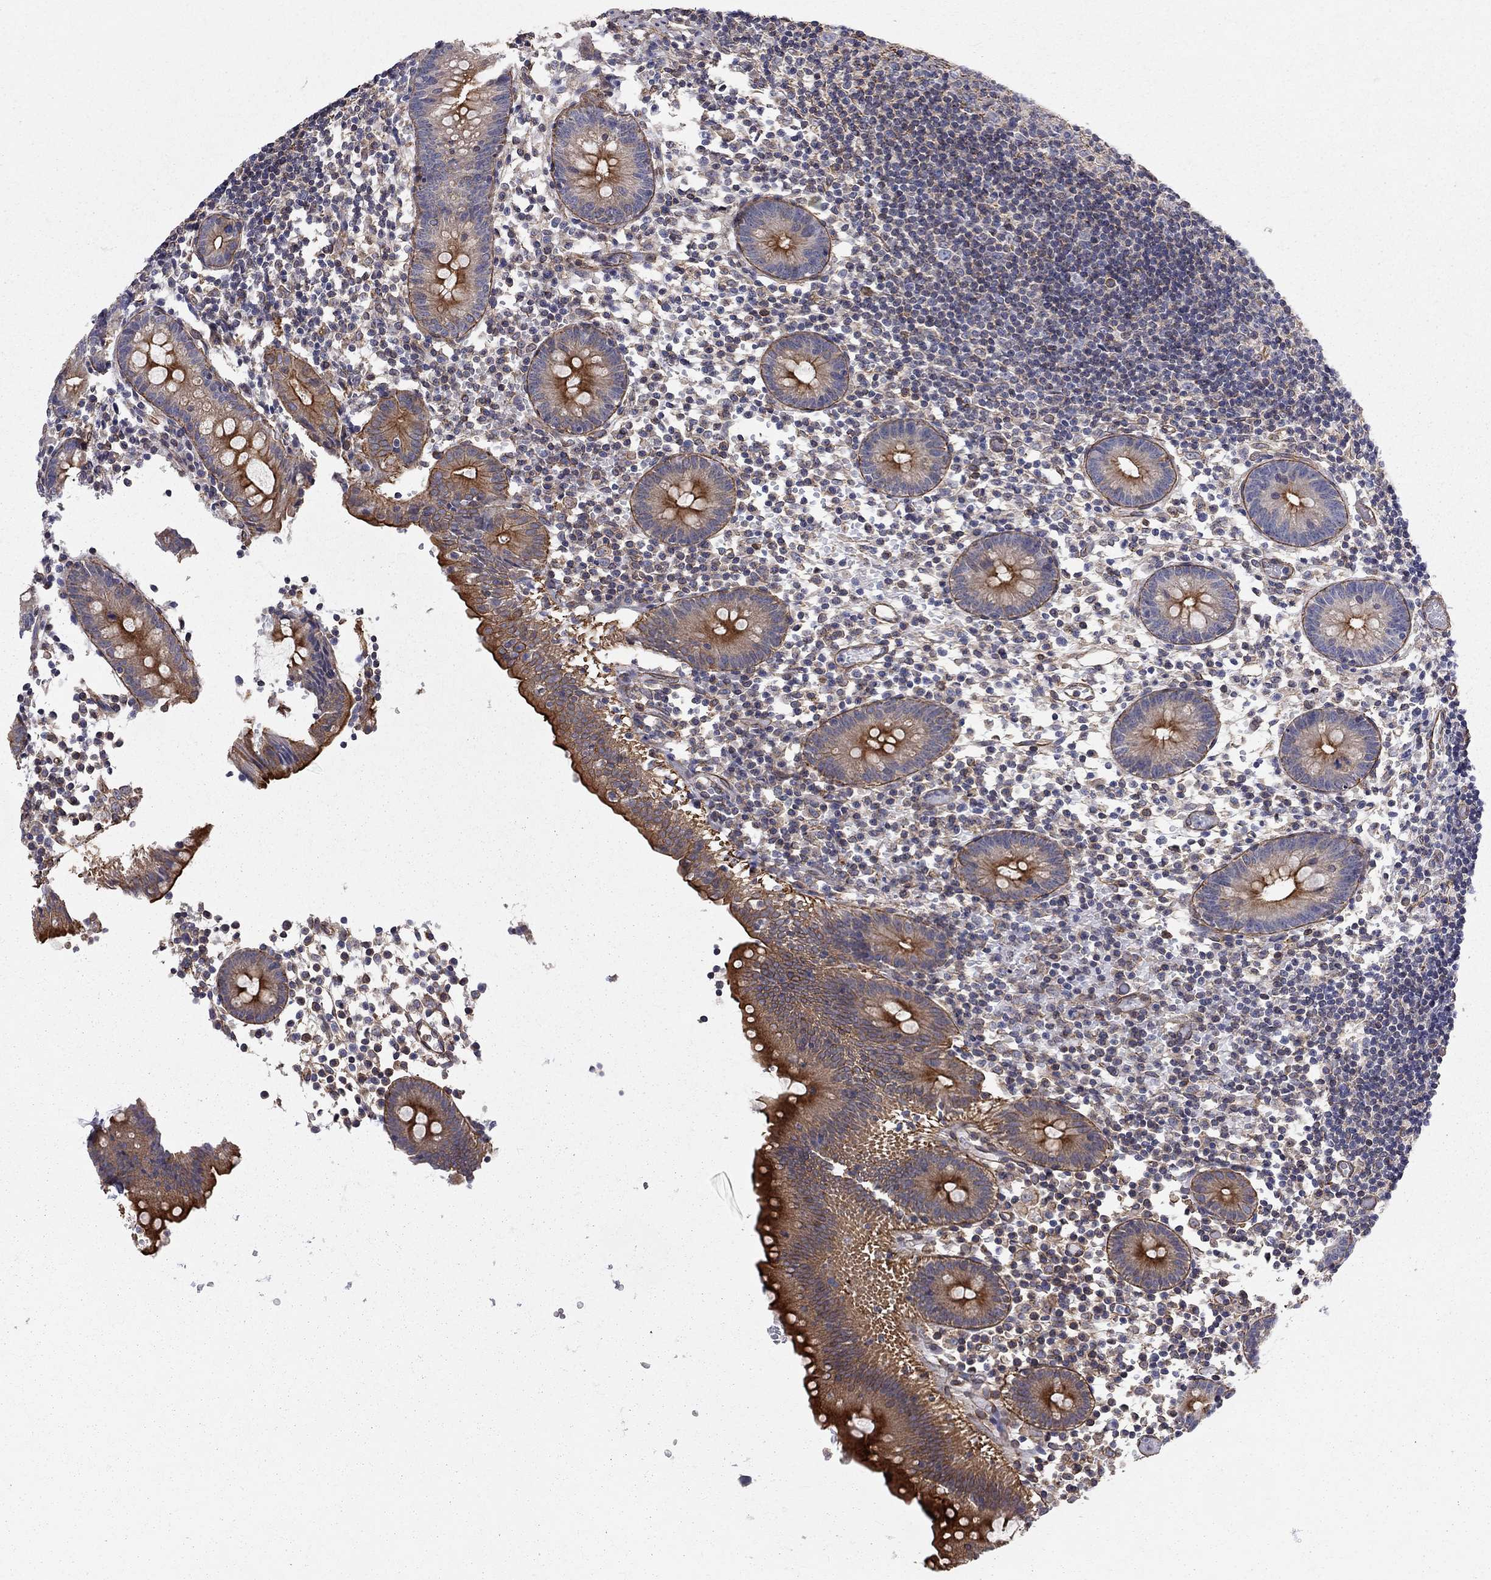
{"staining": {"intensity": "strong", "quantity": "25%-75%", "location": "cytoplasmic/membranous"}, "tissue": "appendix", "cell_type": "Glandular cells", "image_type": "normal", "snomed": [{"axis": "morphology", "description": "Normal tissue, NOS"}, {"axis": "topography", "description": "Appendix"}], "caption": "Immunohistochemical staining of benign human appendix shows strong cytoplasmic/membranous protein expression in approximately 25%-75% of glandular cells.", "gene": "BICDL2", "patient": {"sex": "female", "age": 40}}